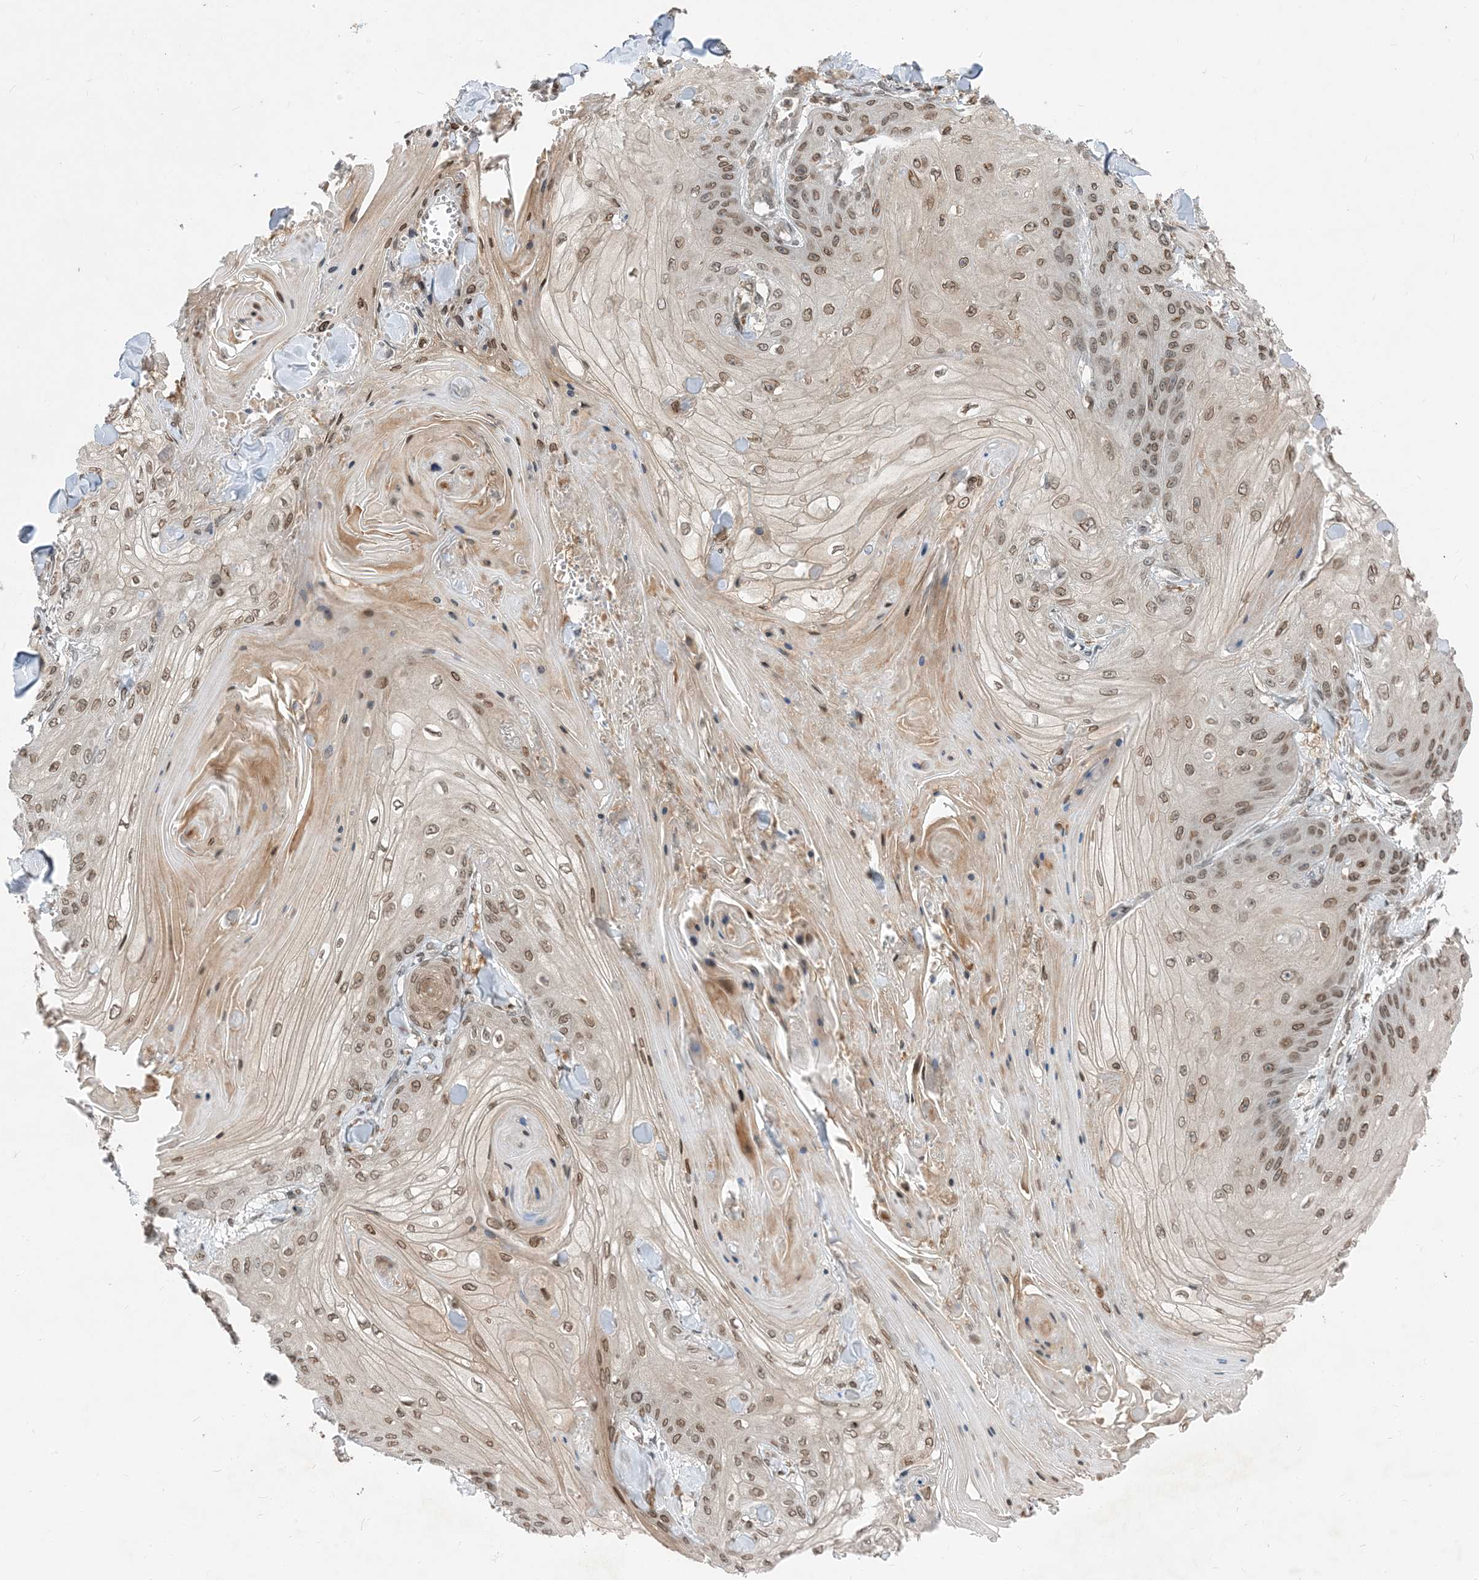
{"staining": {"intensity": "weak", "quantity": ">75%", "location": "cytoplasmic/membranous,nuclear"}, "tissue": "skin cancer", "cell_type": "Tumor cells", "image_type": "cancer", "snomed": [{"axis": "morphology", "description": "Squamous cell carcinoma, NOS"}, {"axis": "topography", "description": "Skin"}], "caption": "Skin cancer was stained to show a protein in brown. There is low levels of weak cytoplasmic/membranous and nuclear staining in about >75% of tumor cells.", "gene": "NAGK", "patient": {"sex": "male", "age": 74}}